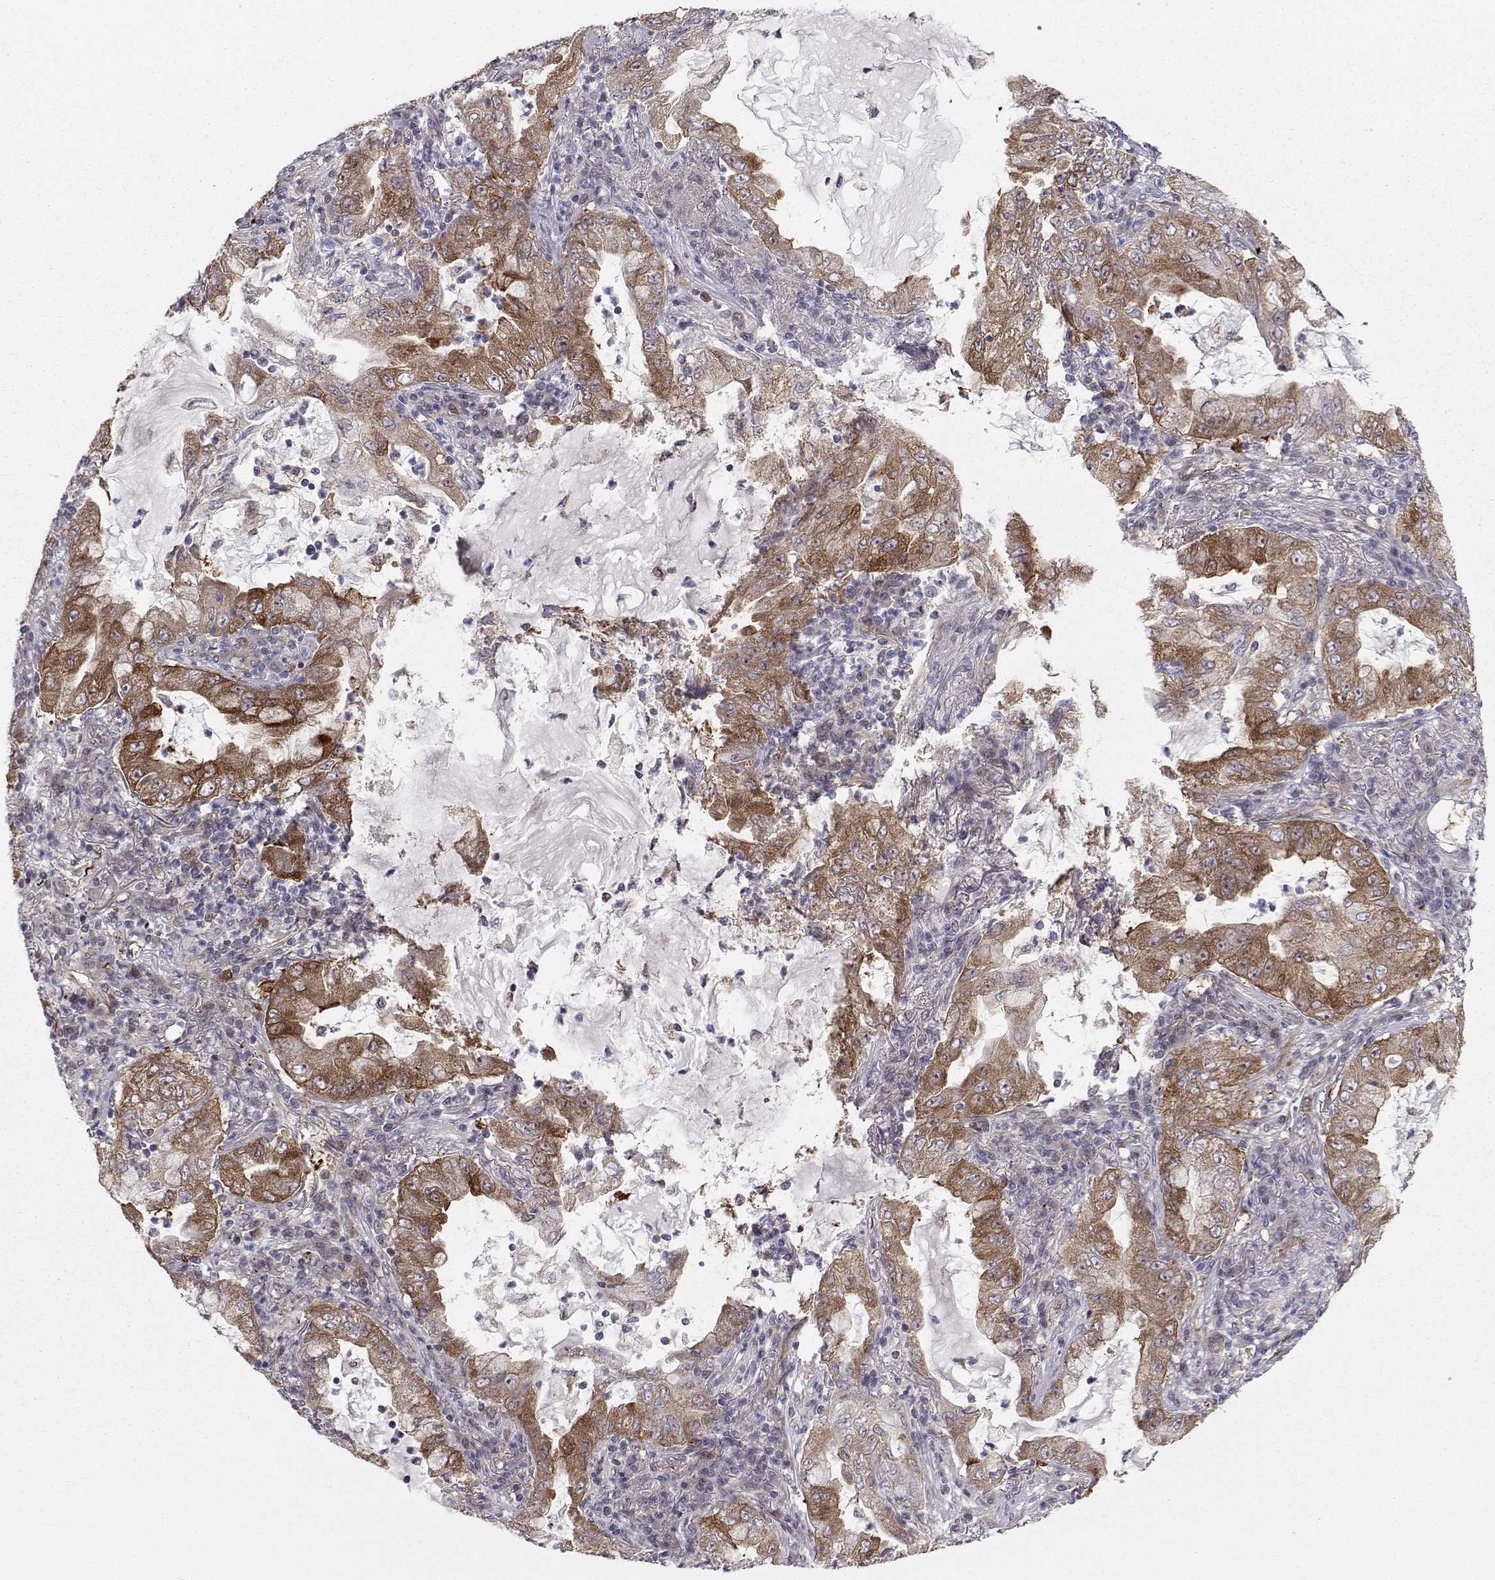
{"staining": {"intensity": "strong", "quantity": "<25%", "location": "cytoplasmic/membranous"}, "tissue": "lung cancer", "cell_type": "Tumor cells", "image_type": "cancer", "snomed": [{"axis": "morphology", "description": "Adenocarcinoma, NOS"}, {"axis": "topography", "description": "Lung"}], "caption": "About <25% of tumor cells in human lung cancer (adenocarcinoma) reveal strong cytoplasmic/membranous protein expression as visualized by brown immunohistochemical staining.", "gene": "HSP90AB1", "patient": {"sex": "female", "age": 73}}